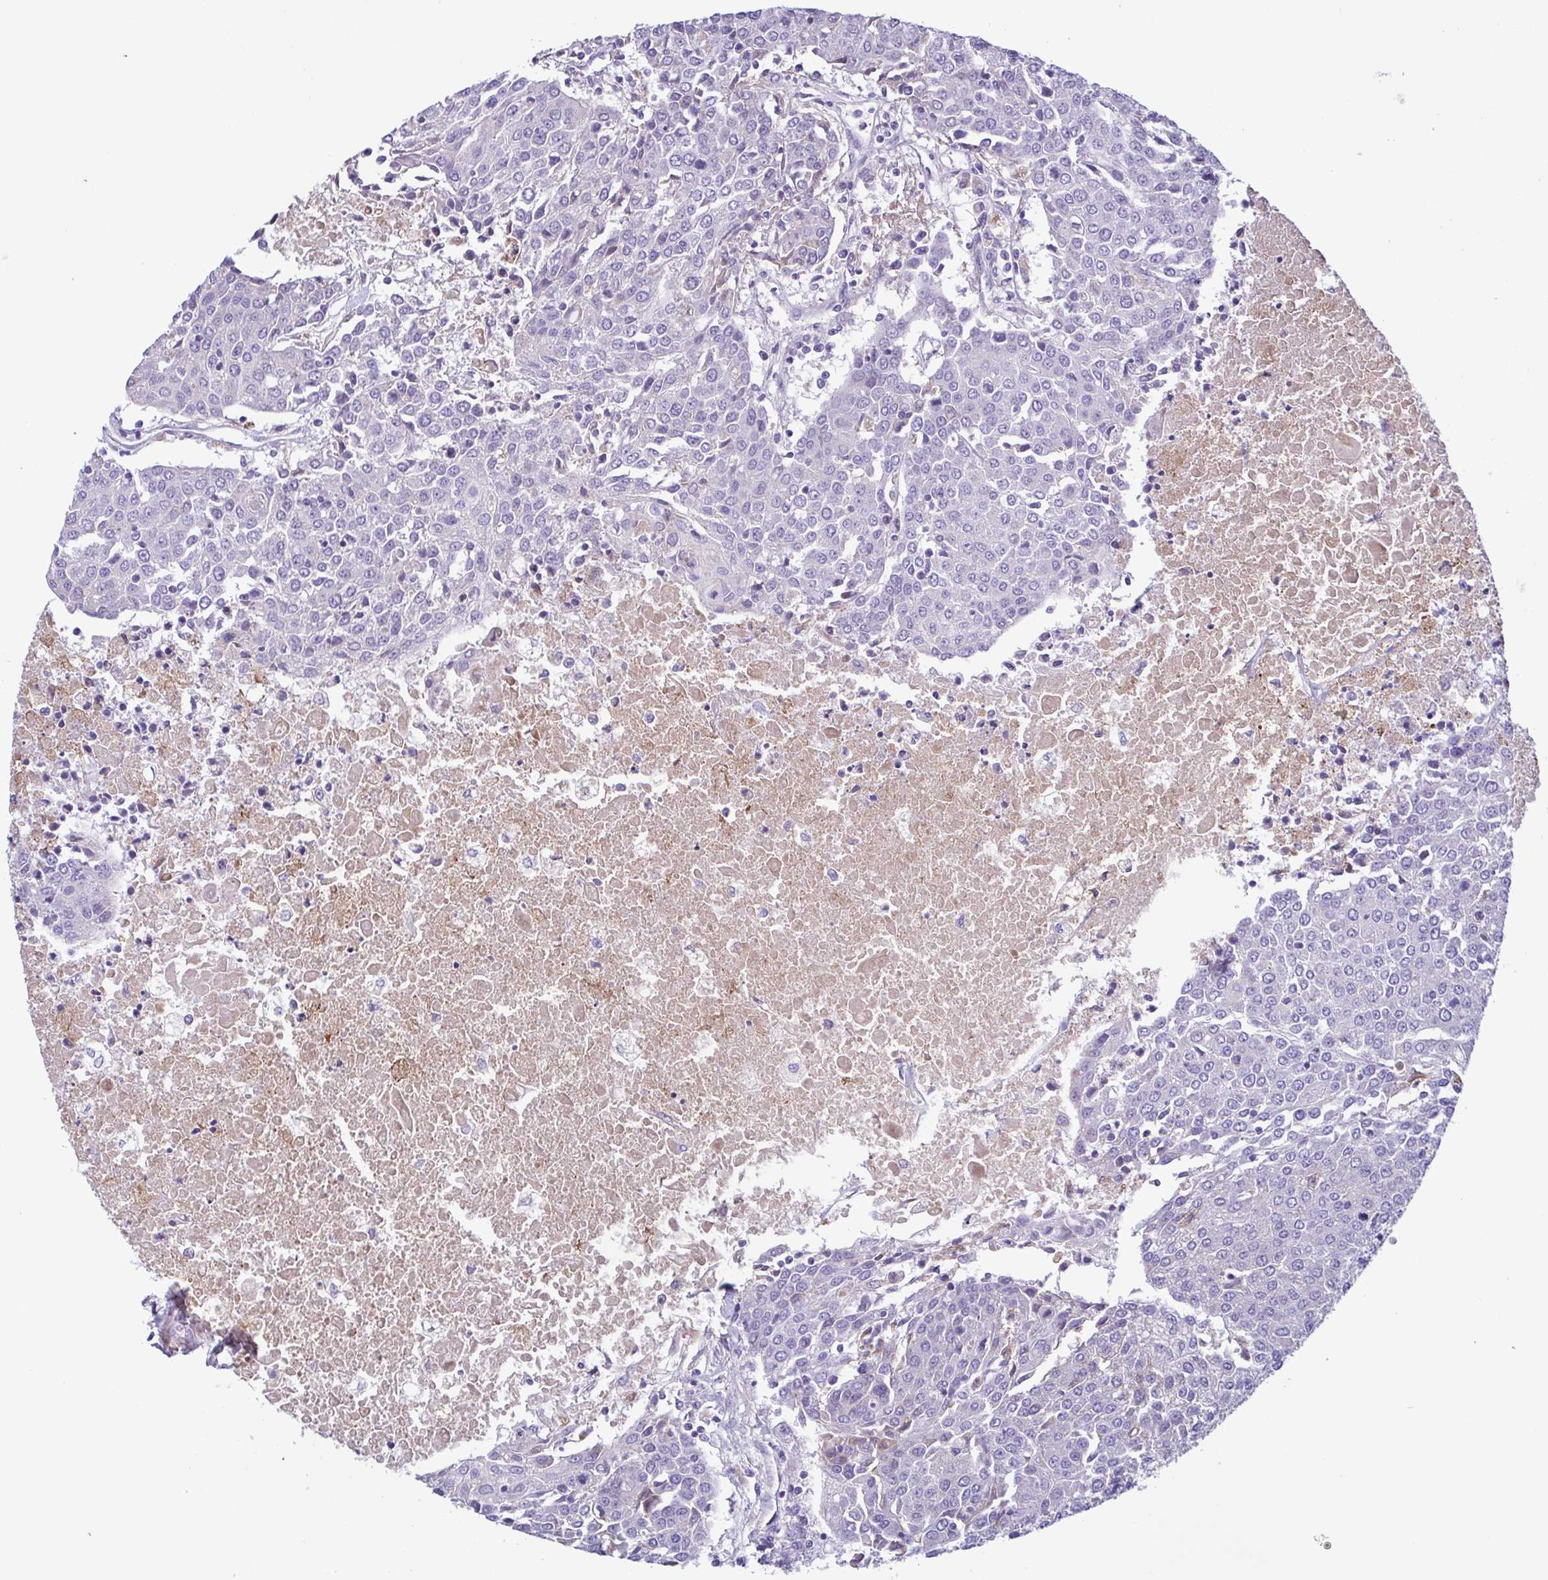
{"staining": {"intensity": "negative", "quantity": "none", "location": "none"}, "tissue": "urothelial cancer", "cell_type": "Tumor cells", "image_type": "cancer", "snomed": [{"axis": "morphology", "description": "Urothelial carcinoma, High grade"}, {"axis": "topography", "description": "Urinary bladder"}], "caption": "There is no significant staining in tumor cells of urothelial cancer.", "gene": "F13B", "patient": {"sex": "female", "age": 85}}